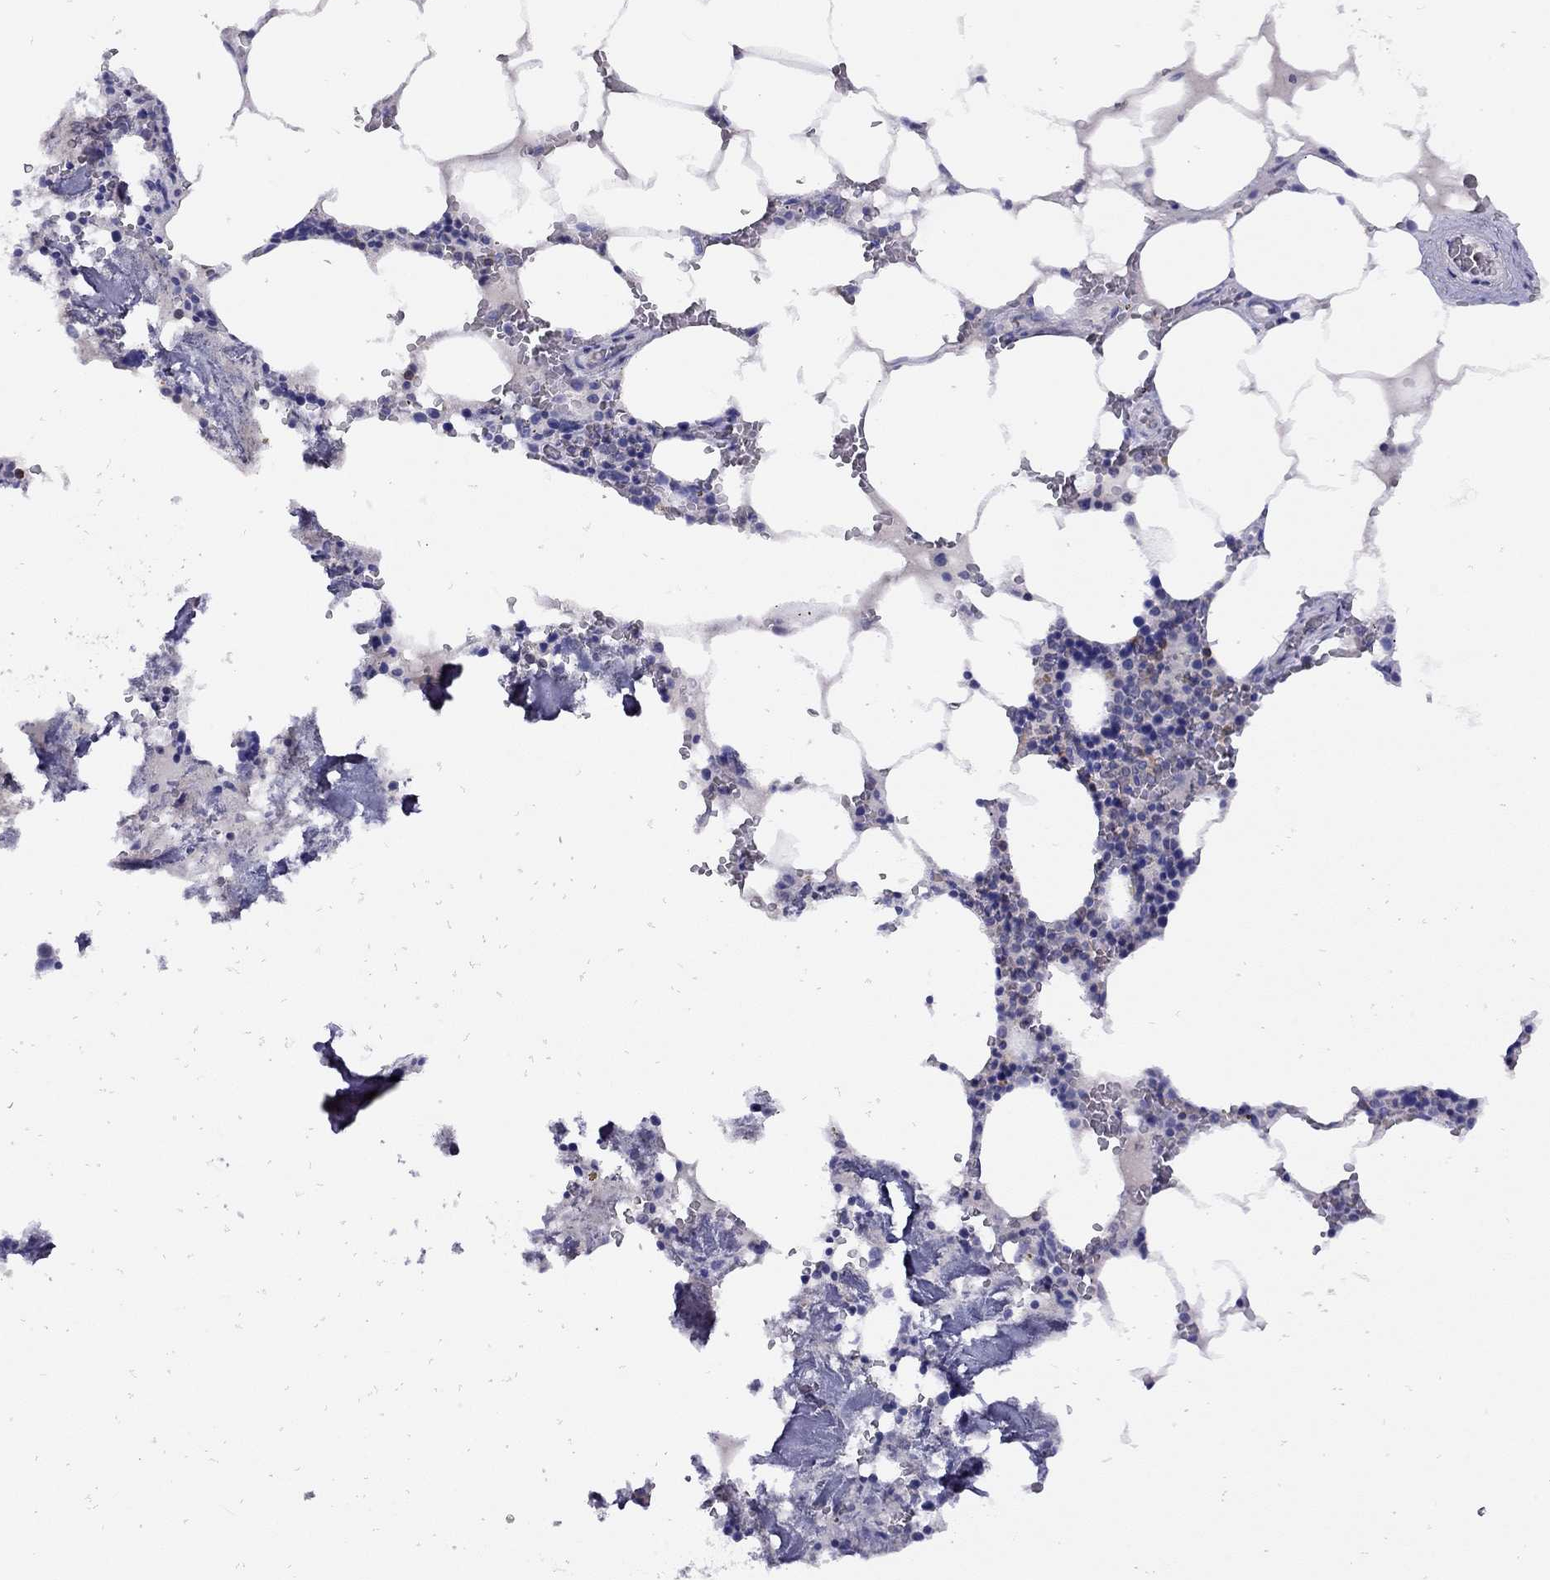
{"staining": {"intensity": "negative", "quantity": "none", "location": "none"}, "tissue": "bone marrow", "cell_type": "Hematopoietic cells", "image_type": "normal", "snomed": [{"axis": "morphology", "description": "Normal tissue, NOS"}, {"axis": "topography", "description": "Bone marrow"}], "caption": "High power microscopy image of an IHC micrograph of unremarkable bone marrow, revealing no significant staining in hematopoietic cells. The staining is performed using DAB brown chromogen with nuclei counter-stained in using hematoxylin.", "gene": "CITED1", "patient": {"sex": "female", "age": 64}}